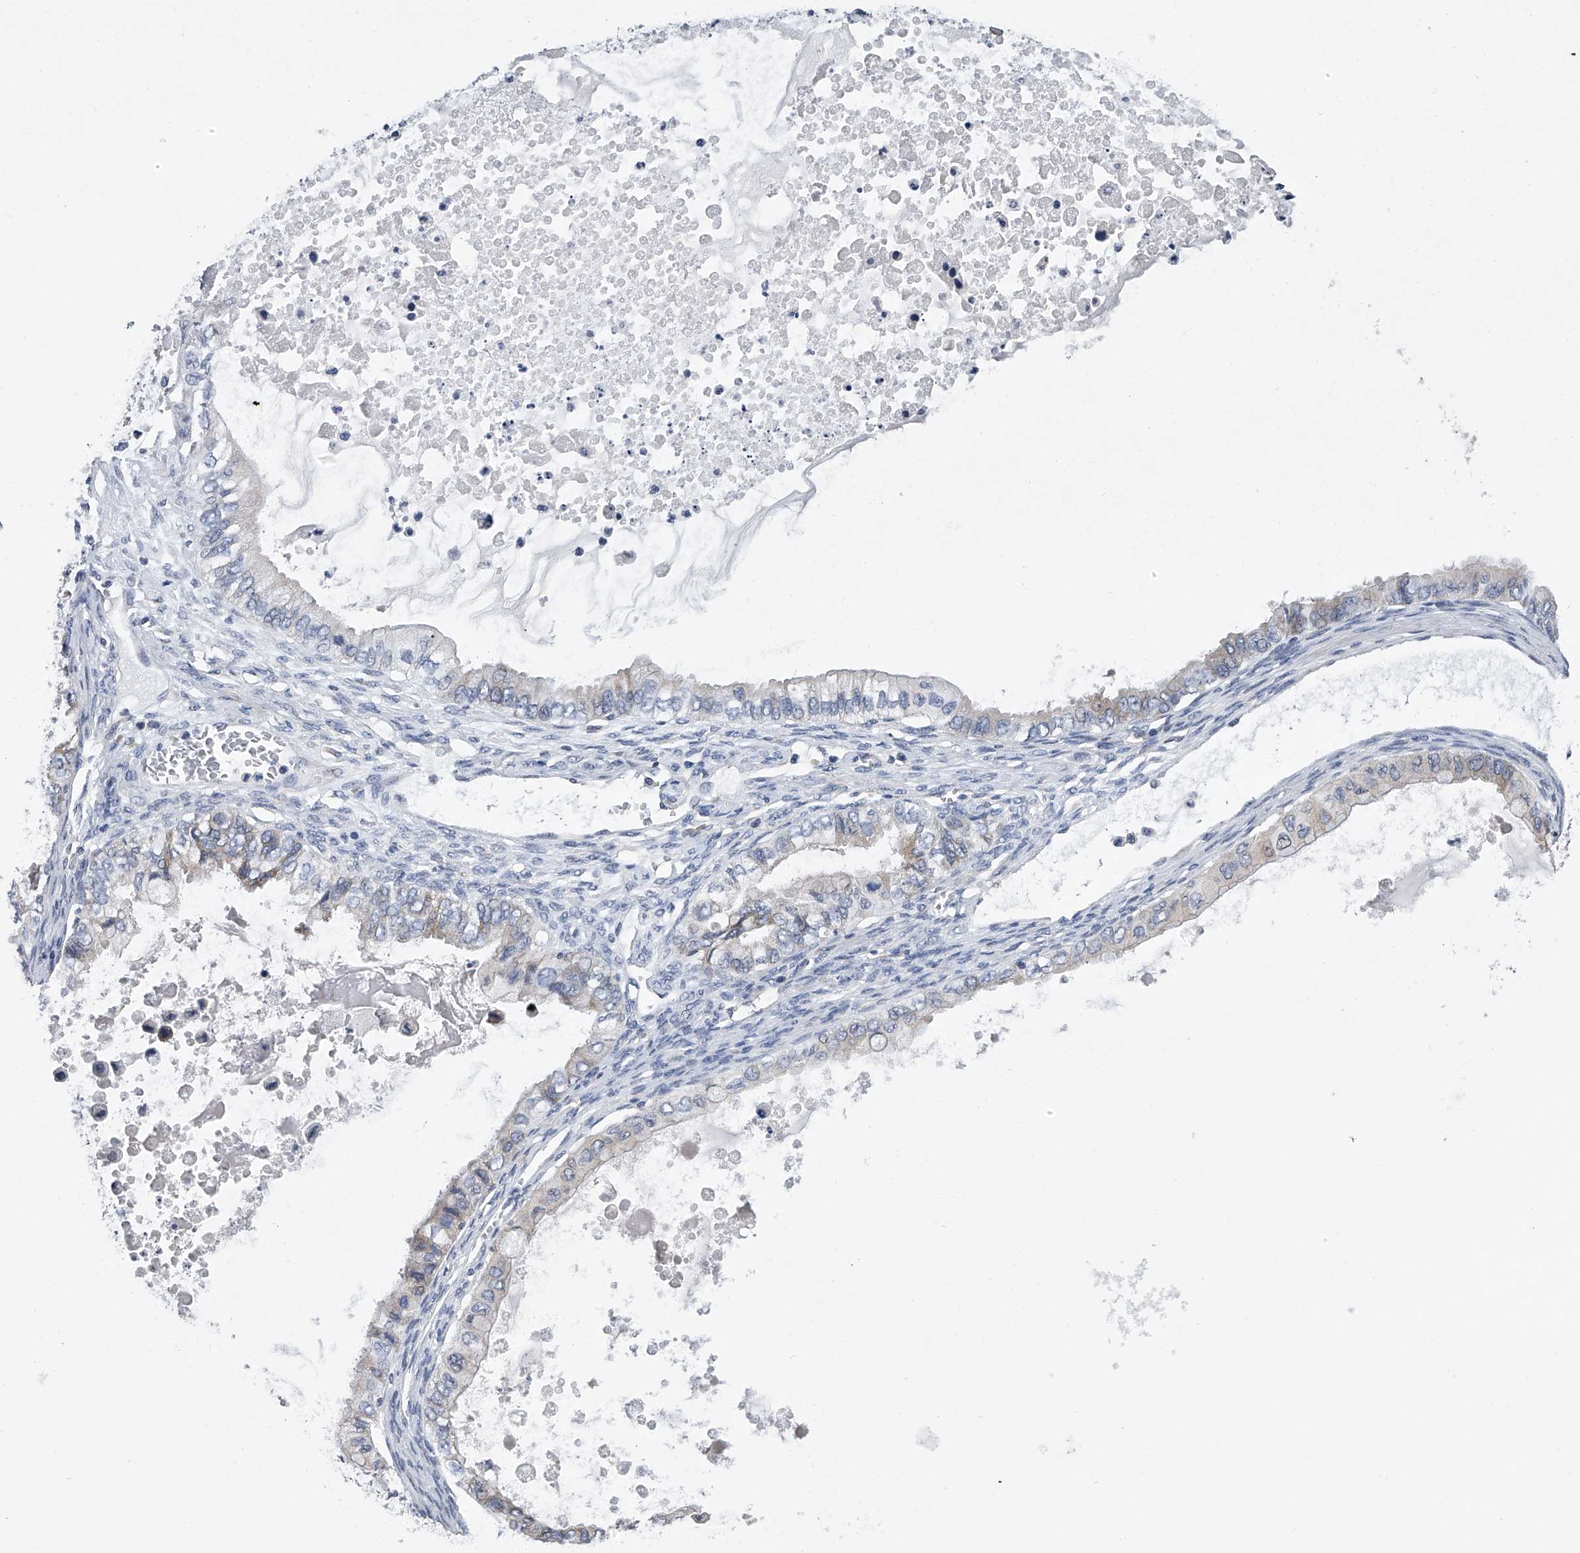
{"staining": {"intensity": "negative", "quantity": "none", "location": "none"}, "tissue": "ovarian cancer", "cell_type": "Tumor cells", "image_type": "cancer", "snomed": [{"axis": "morphology", "description": "Cystadenocarcinoma, mucinous, NOS"}, {"axis": "topography", "description": "Ovary"}], "caption": "A micrograph of human mucinous cystadenocarcinoma (ovarian) is negative for staining in tumor cells. Nuclei are stained in blue.", "gene": "RNF5", "patient": {"sex": "female", "age": 80}}